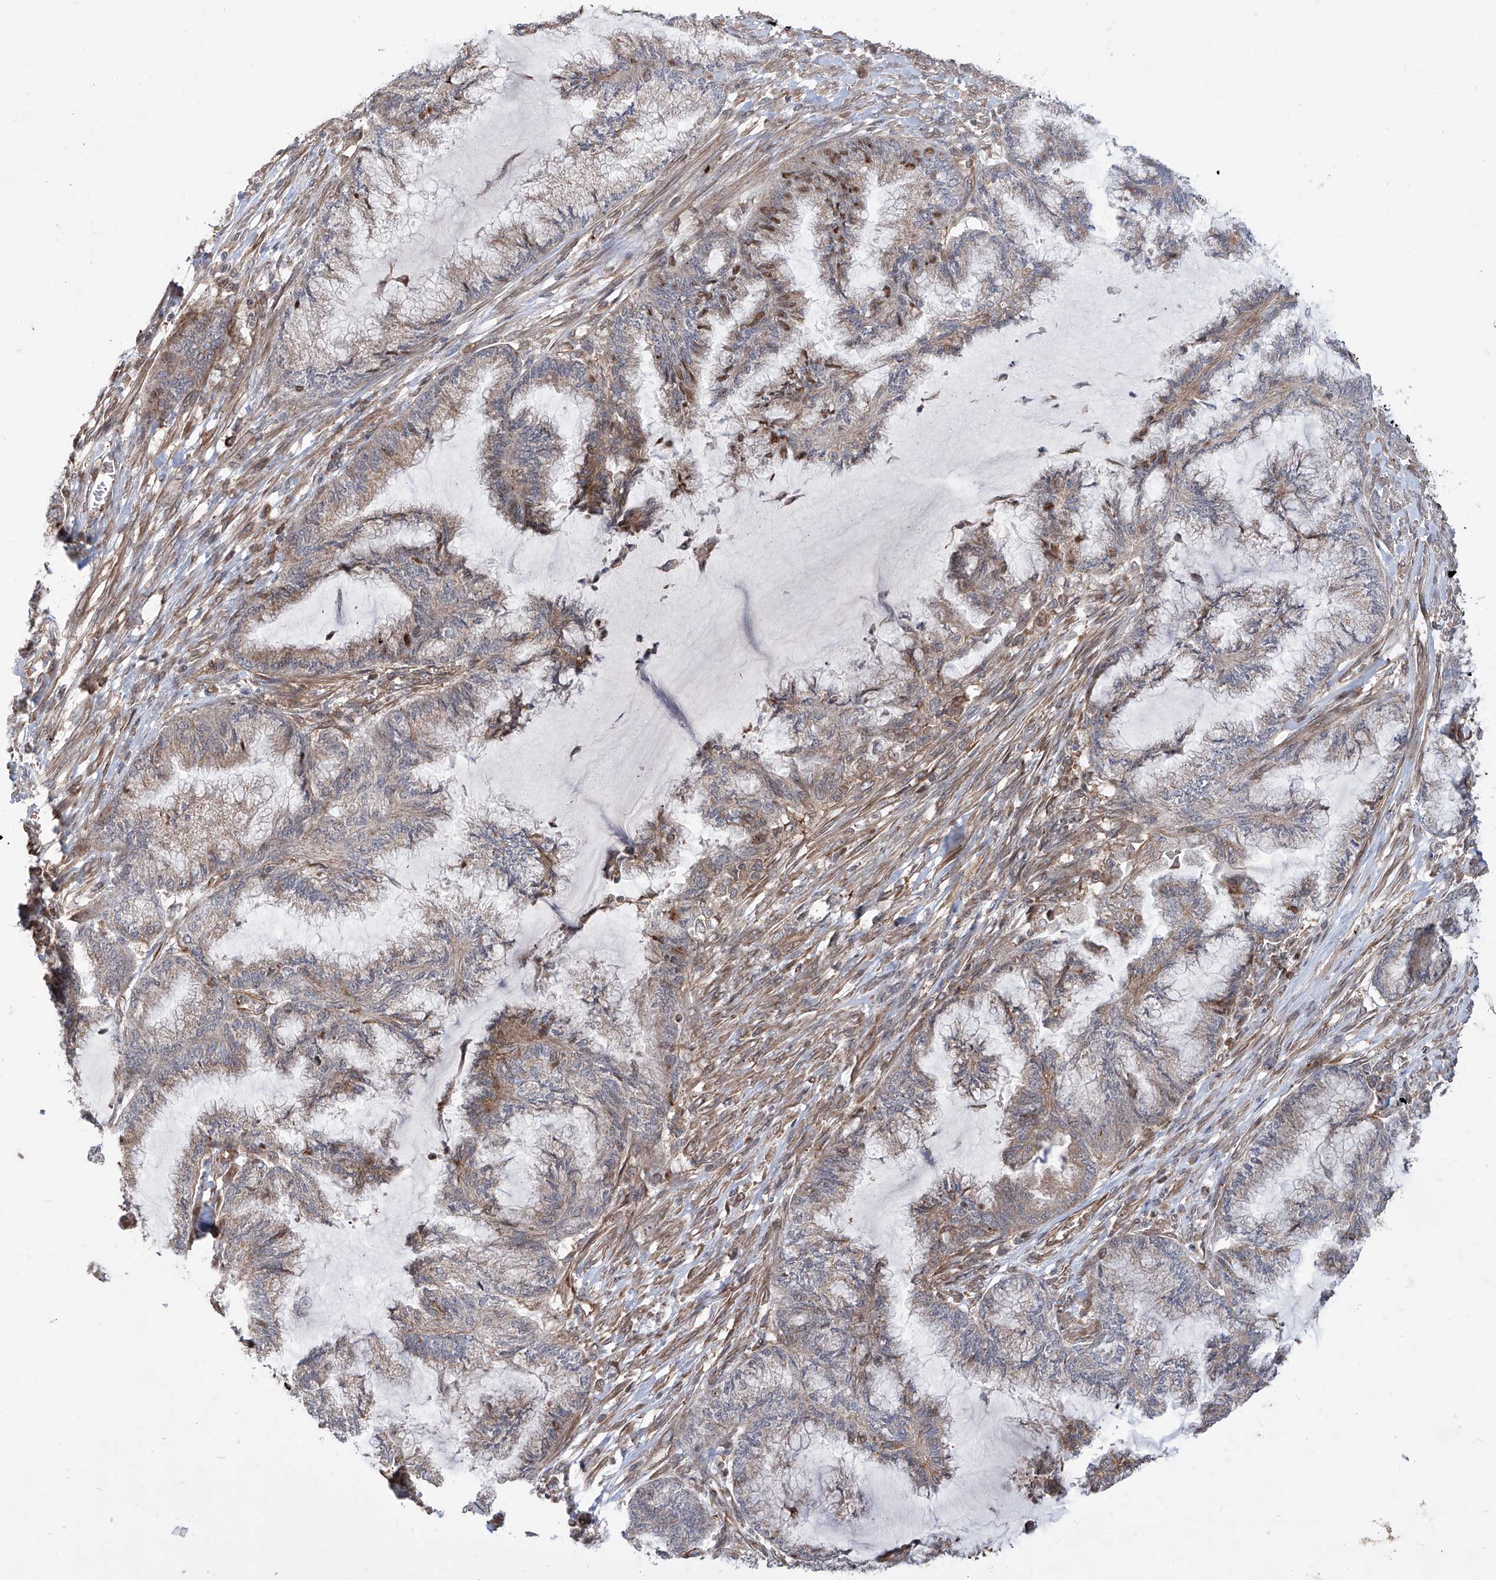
{"staining": {"intensity": "weak", "quantity": "25%-75%", "location": "cytoplasmic/membranous"}, "tissue": "endometrial cancer", "cell_type": "Tumor cells", "image_type": "cancer", "snomed": [{"axis": "morphology", "description": "Adenocarcinoma, NOS"}, {"axis": "topography", "description": "Endometrium"}], "caption": "Protein expression analysis of human adenocarcinoma (endometrial) reveals weak cytoplasmic/membranous expression in about 25%-75% of tumor cells. The protein of interest is shown in brown color, while the nuclei are stained blue.", "gene": "APAF1", "patient": {"sex": "female", "age": 86}}